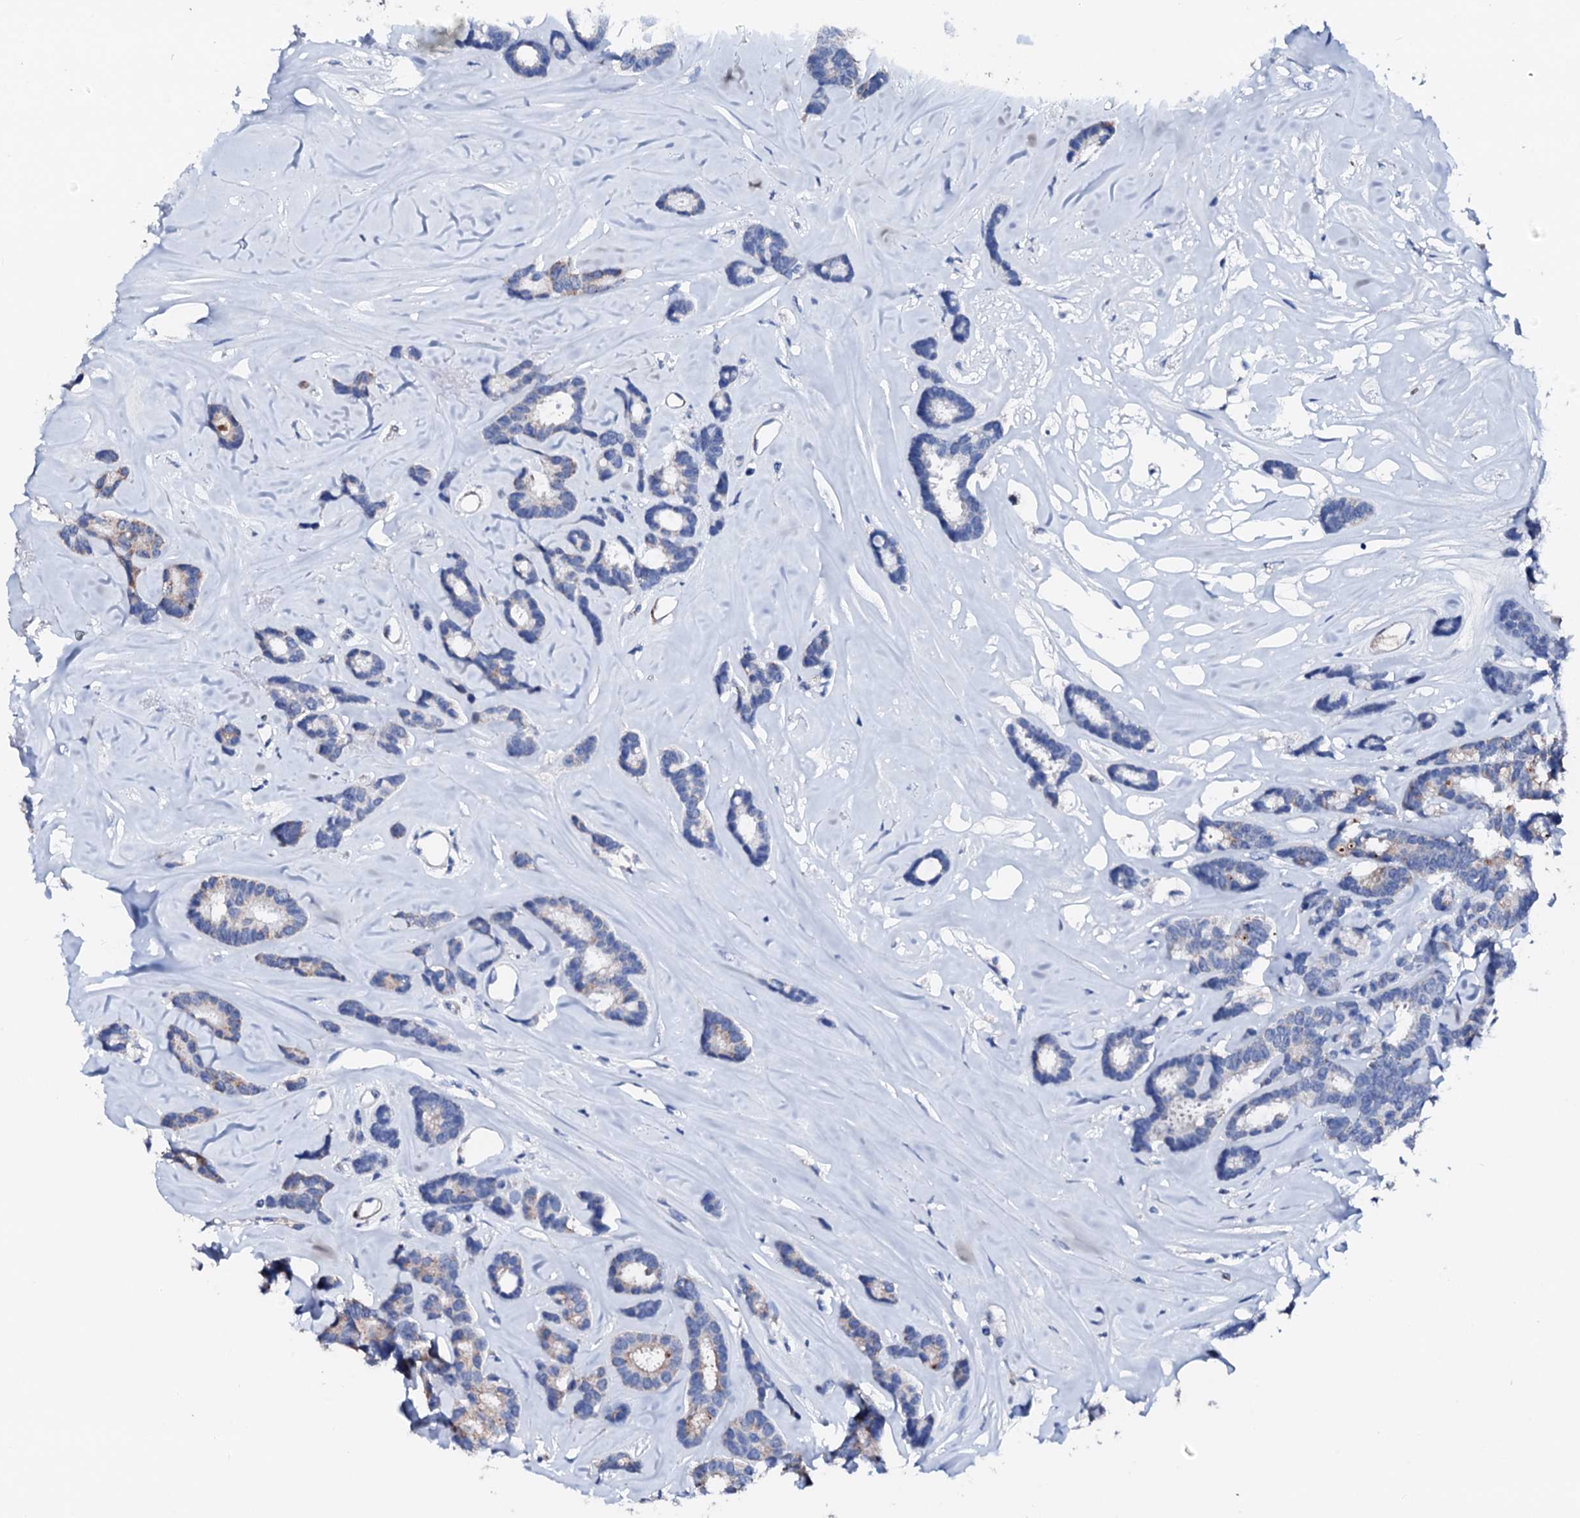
{"staining": {"intensity": "negative", "quantity": "none", "location": "none"}, "tissue": "breast cancer", "cell_type": "Tumor cells", "image_type": "cancer", "snomed": [{"axis": "morphology", "description": "Duct carcinoma"}, {"axis": "topography", "description": "Breast"}], "caption": "IHC of breast infiltrating ductal carcinoma demonstrates no positivity in tumor cells.", "gene": "NRIP2", "patient": {"sex": "female", "age": 87}}